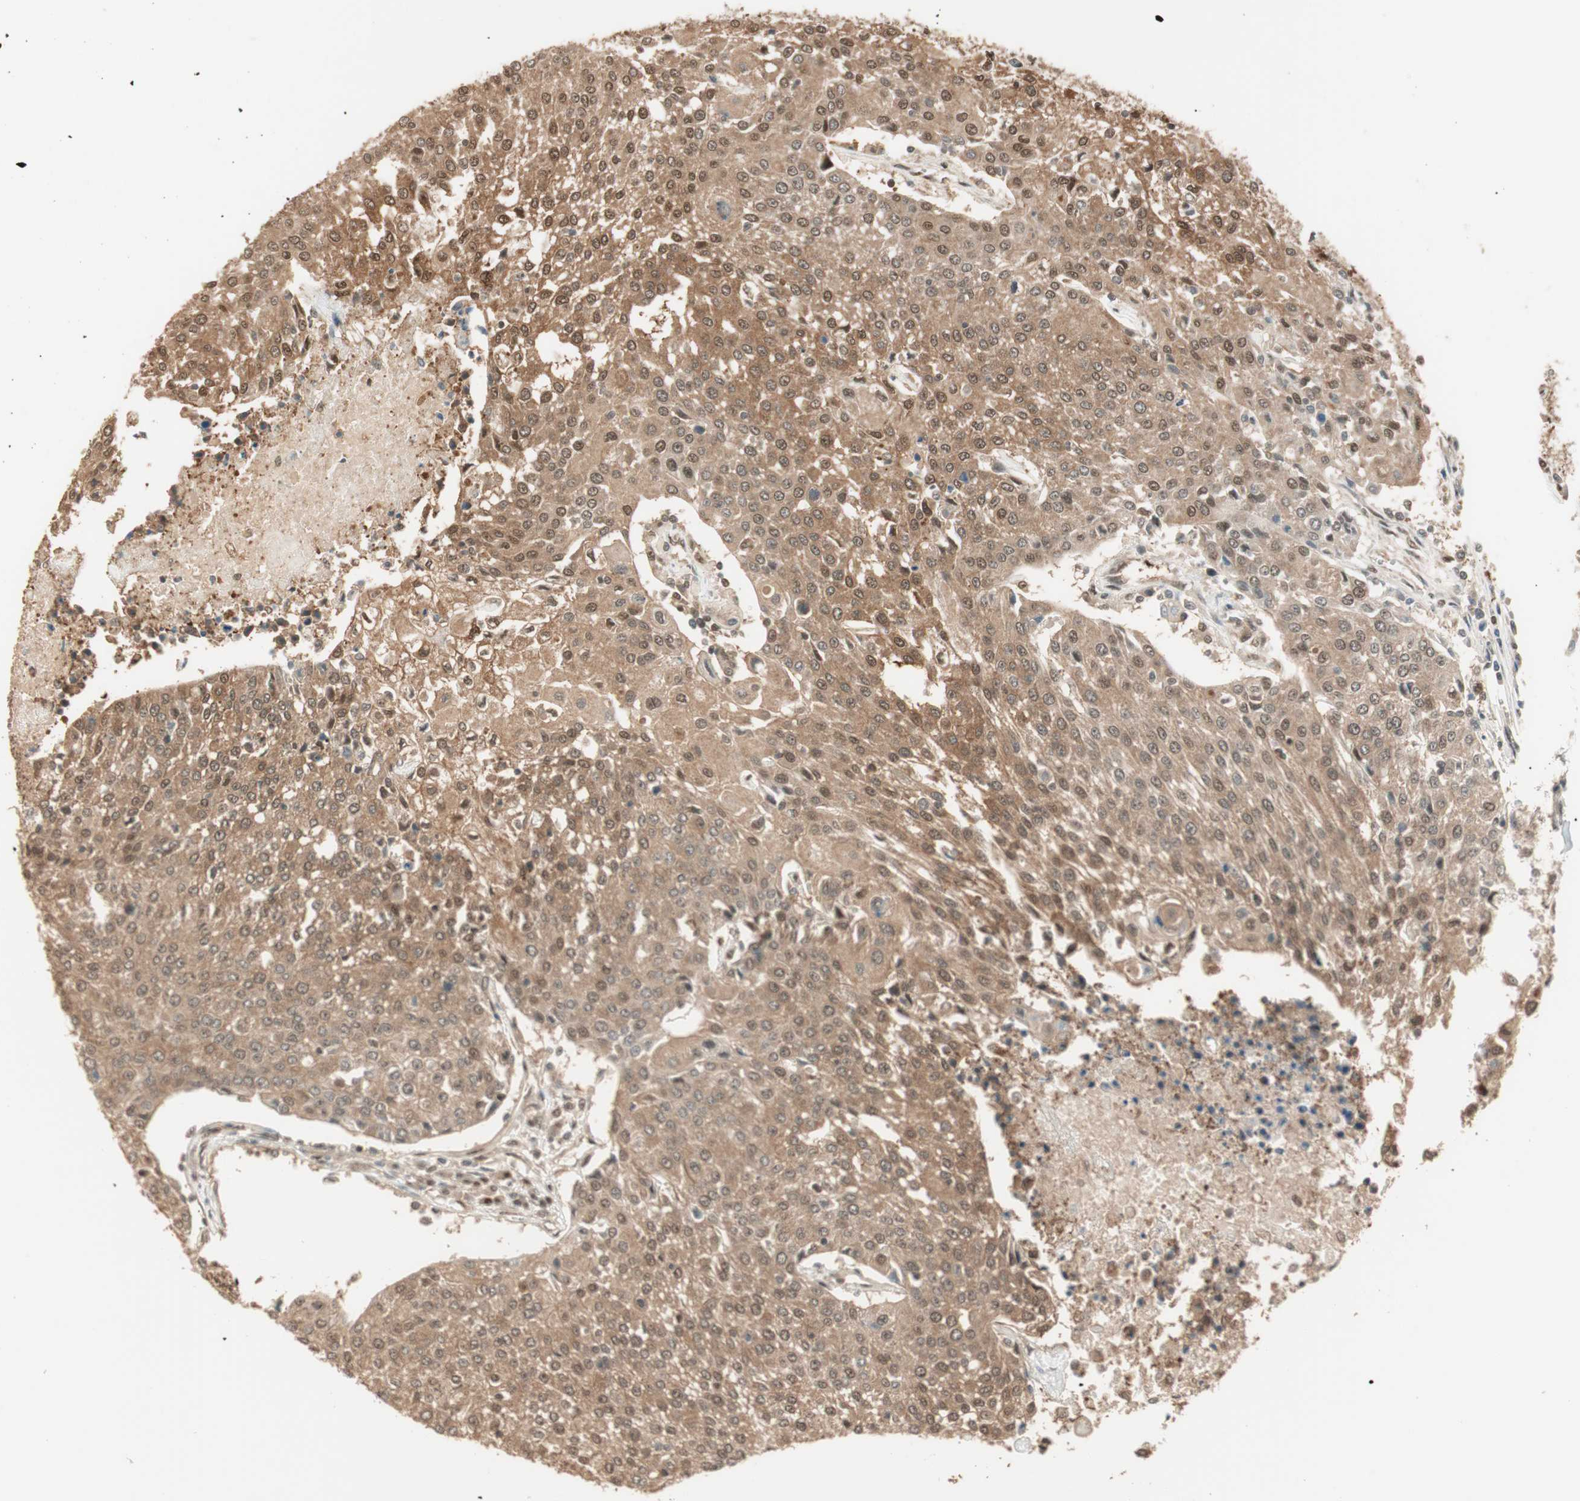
{"staining": {"intensity": "moderate", "quantity": ">75%", "location": "cytoplasmic/membranous,nuclear"}, "tissue": "urothelial cancer", "cell_type": "Tumor cells", "image_type": "cancer", "snomed": [{"axis": "morphology", "description": "Urothelial carcinoma, High grade"}, {"axis": "topography", "description": "Urinary bladder"}], "caption": "IHC staining of urothelial carcinoma (high-grade), which demonstrates medium levels of moderate cytoplasmic/membranous and nuclear expression in approximately >75% of tumor cells indicating moderate cytoplasmic/membranous and nuclear protein positivity. The staining was performed using DAB (brown) for protein detection and nuclei were counterstained in hematoxylin (blue).", "gene": "ZNF443", "patient": {"sex": "female", "age": 85}}